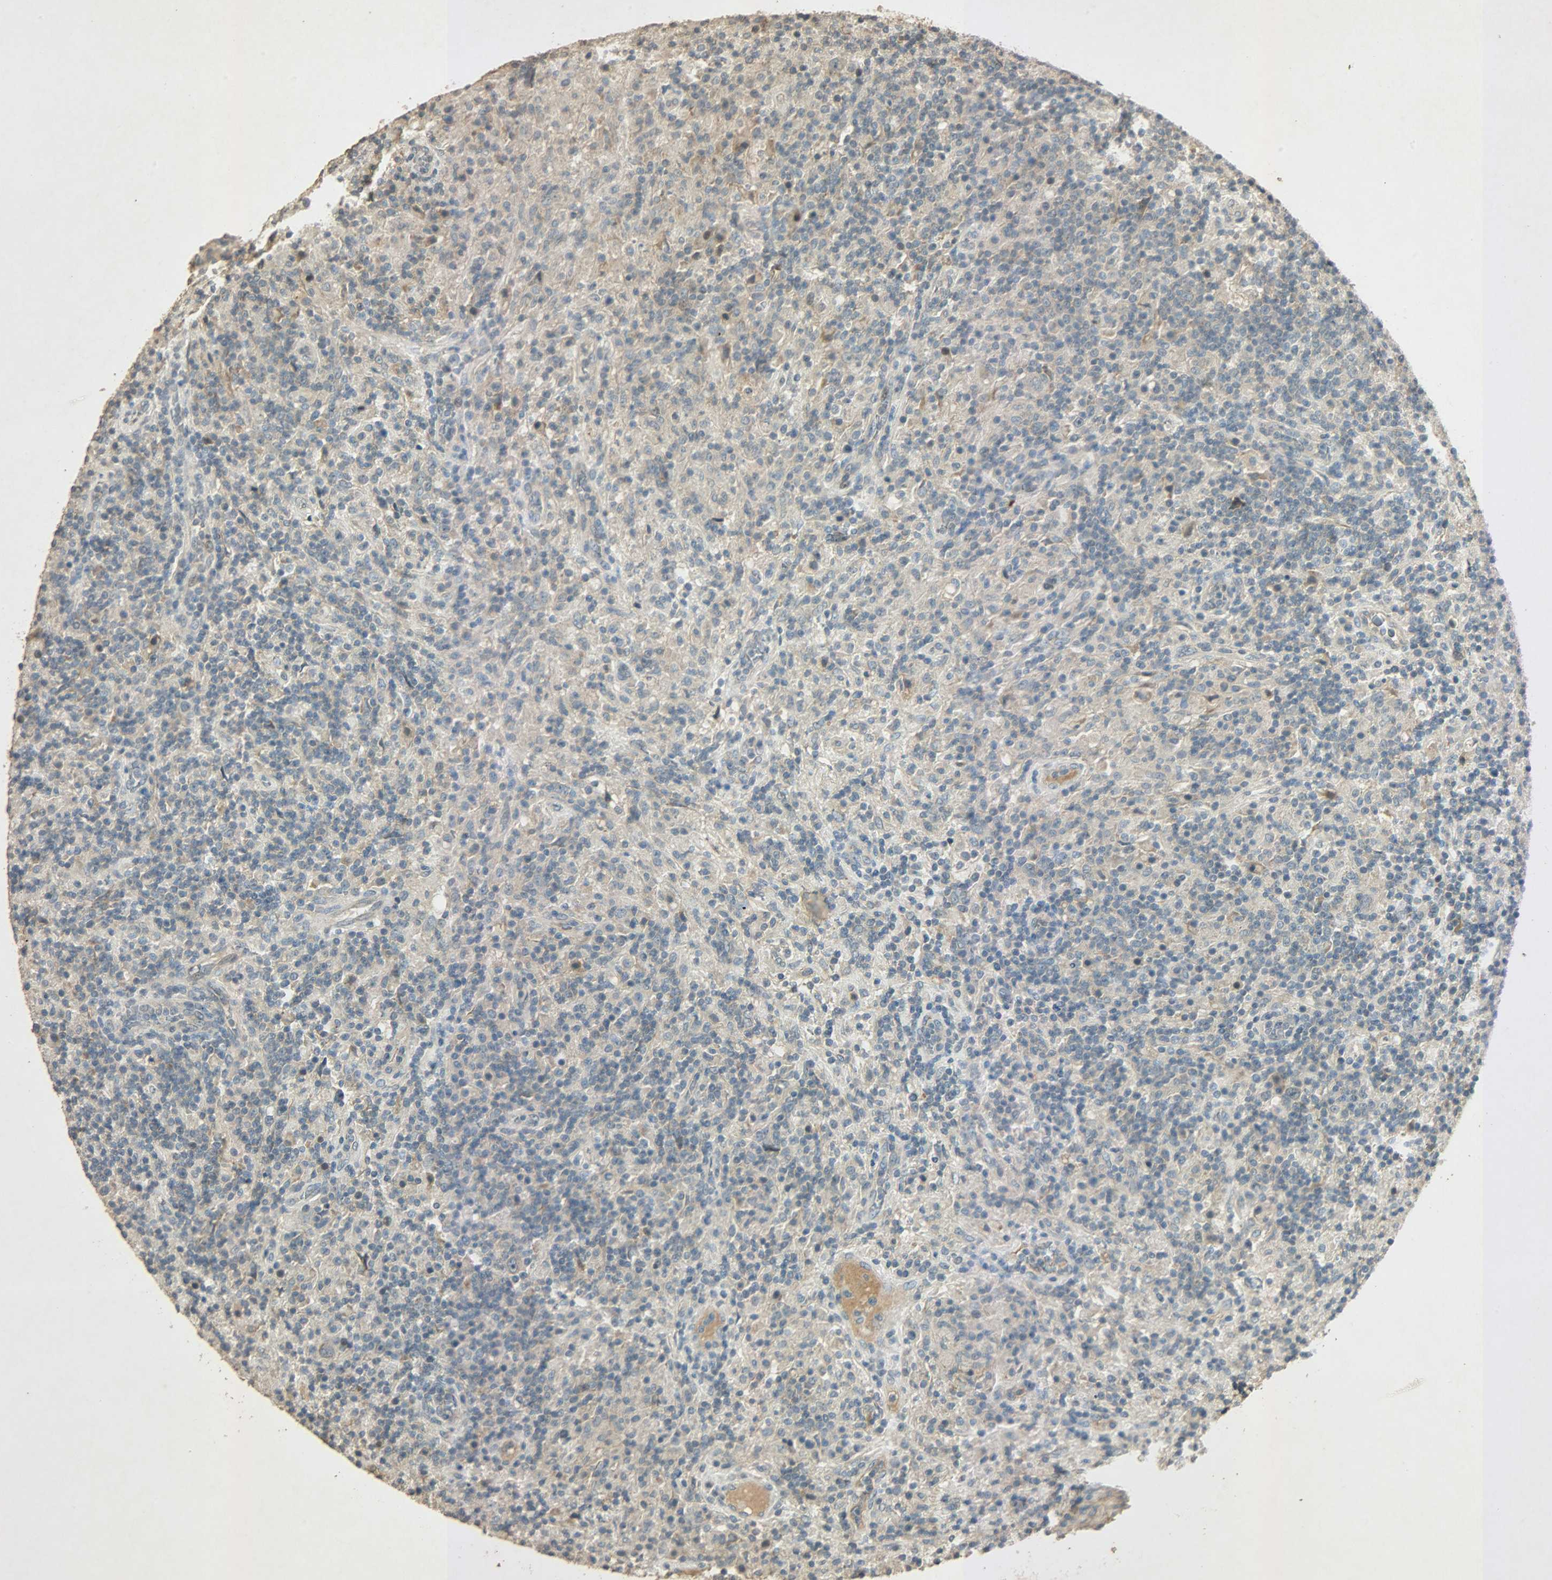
{"staining": {"intensity": "weak", "quantity": ">75%", "location": "cytoplasmic/membranous"}, "tissue": "lymphoma", "cell_type": "Tumor cells", "image_type": "cancer", "snomed": [{"axis": "morphology", "description": "Hodgkin's disease, NOS"}, {"axis": "topography", "description": "Lymph node"}], "caption": "A brown stain highlights weak cytoplasmic/membranous expression of a protein in Hodgkin's disease tumor cells.", "gene": "ATP2B1", "patient": {"sex": "male", "age": 70}}